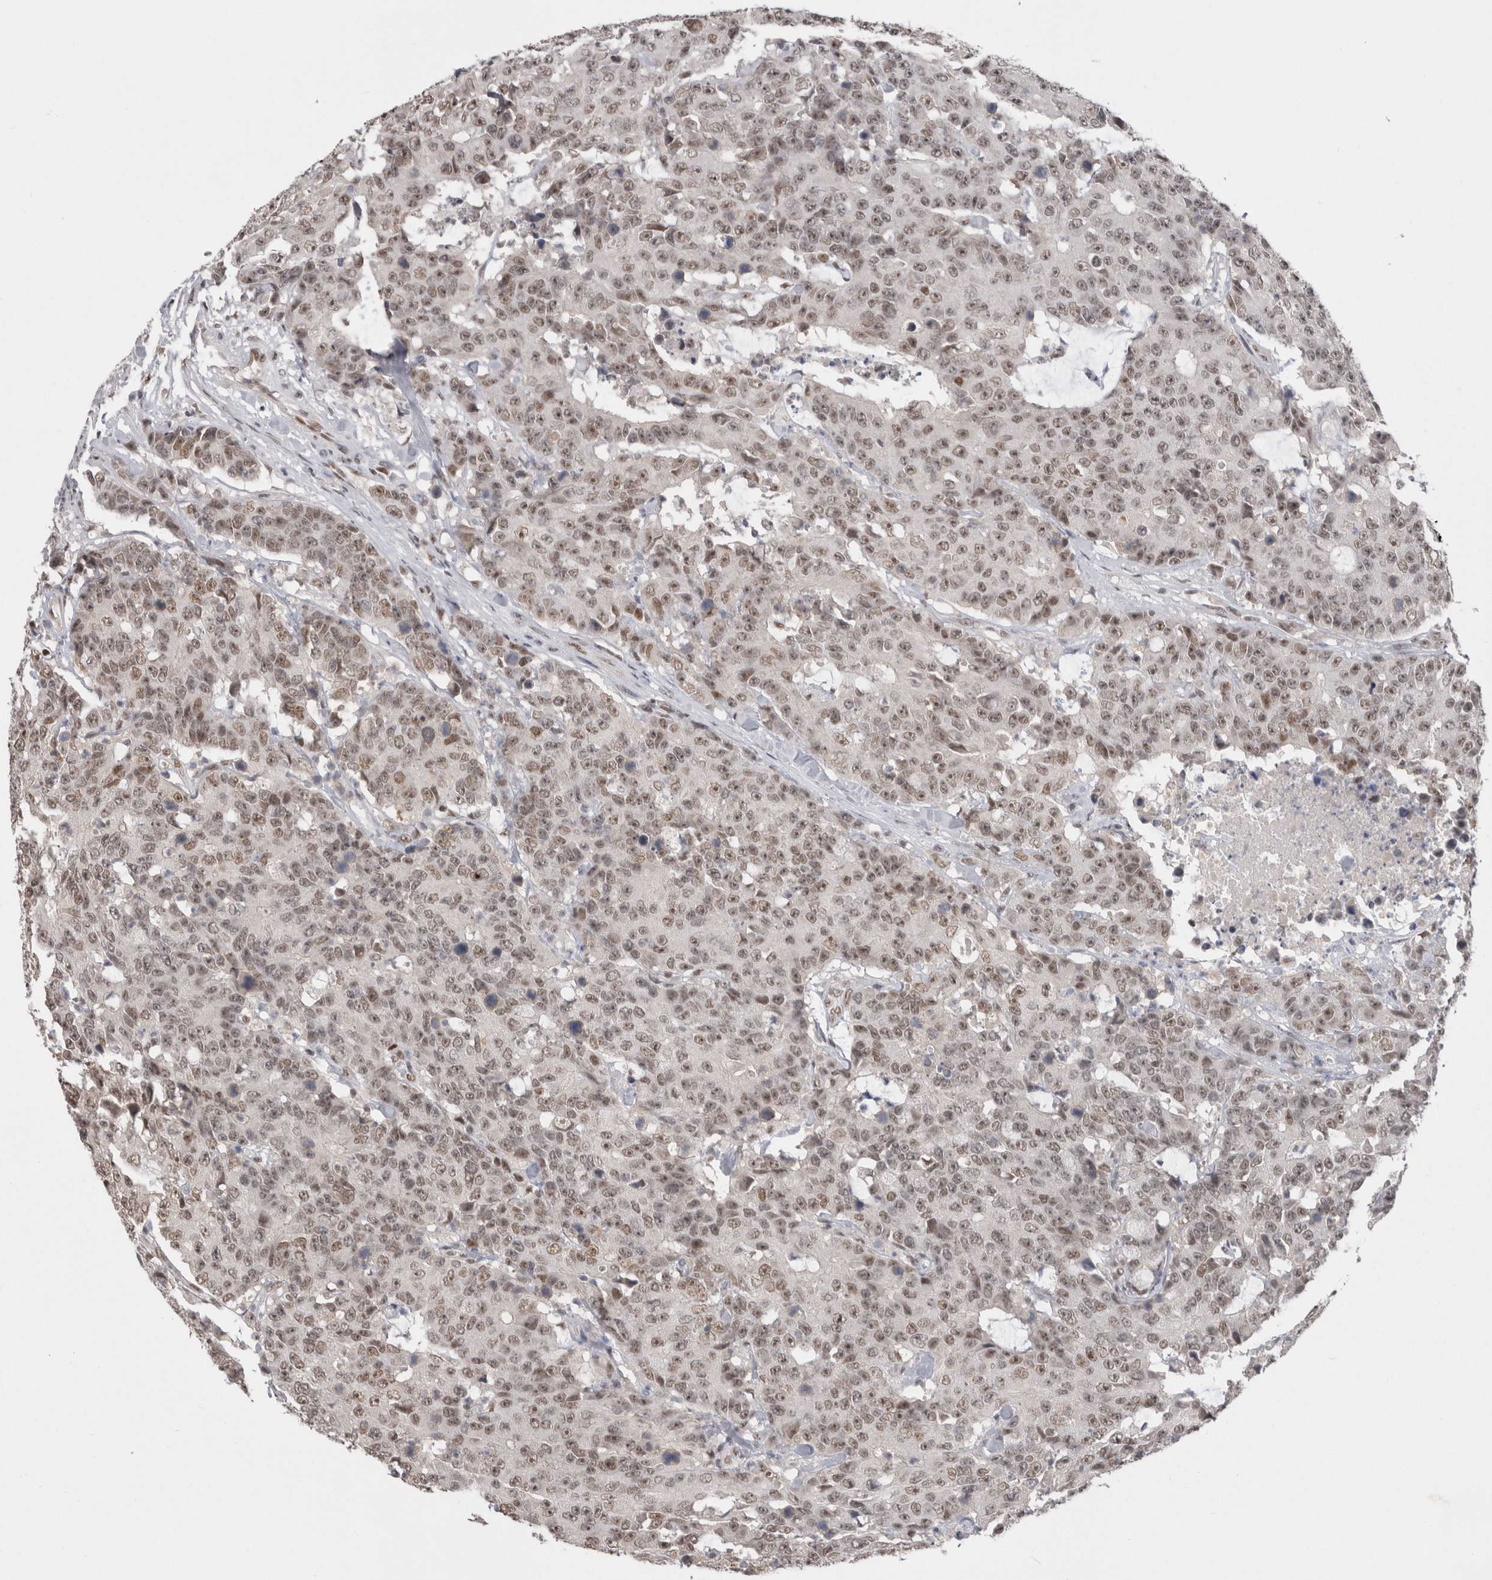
{"staining": {"intensity": "weak", "quantity": ">75%", "location": "nuclear"}, "tissue": "colorectal cancer", "cell_type": "Tumor cells", "image_type": "cancer", "snomed": [{"axis": "morphology", "description": "Adenocarcinoma, NOS"}, {"axis": "topography", "description": "Colon"}], "caption": "Brown immunohistochemical staining in human adenocarcinoma (colorectal) reveals weak nuclear expression in about >75% of tumor cells. (DAB (3,3'-diaminobenzidine) IHC with brightfield microscopy, high magnification).", "gene": "DAXX", "patient": {"sex": "female", "age": 86}}